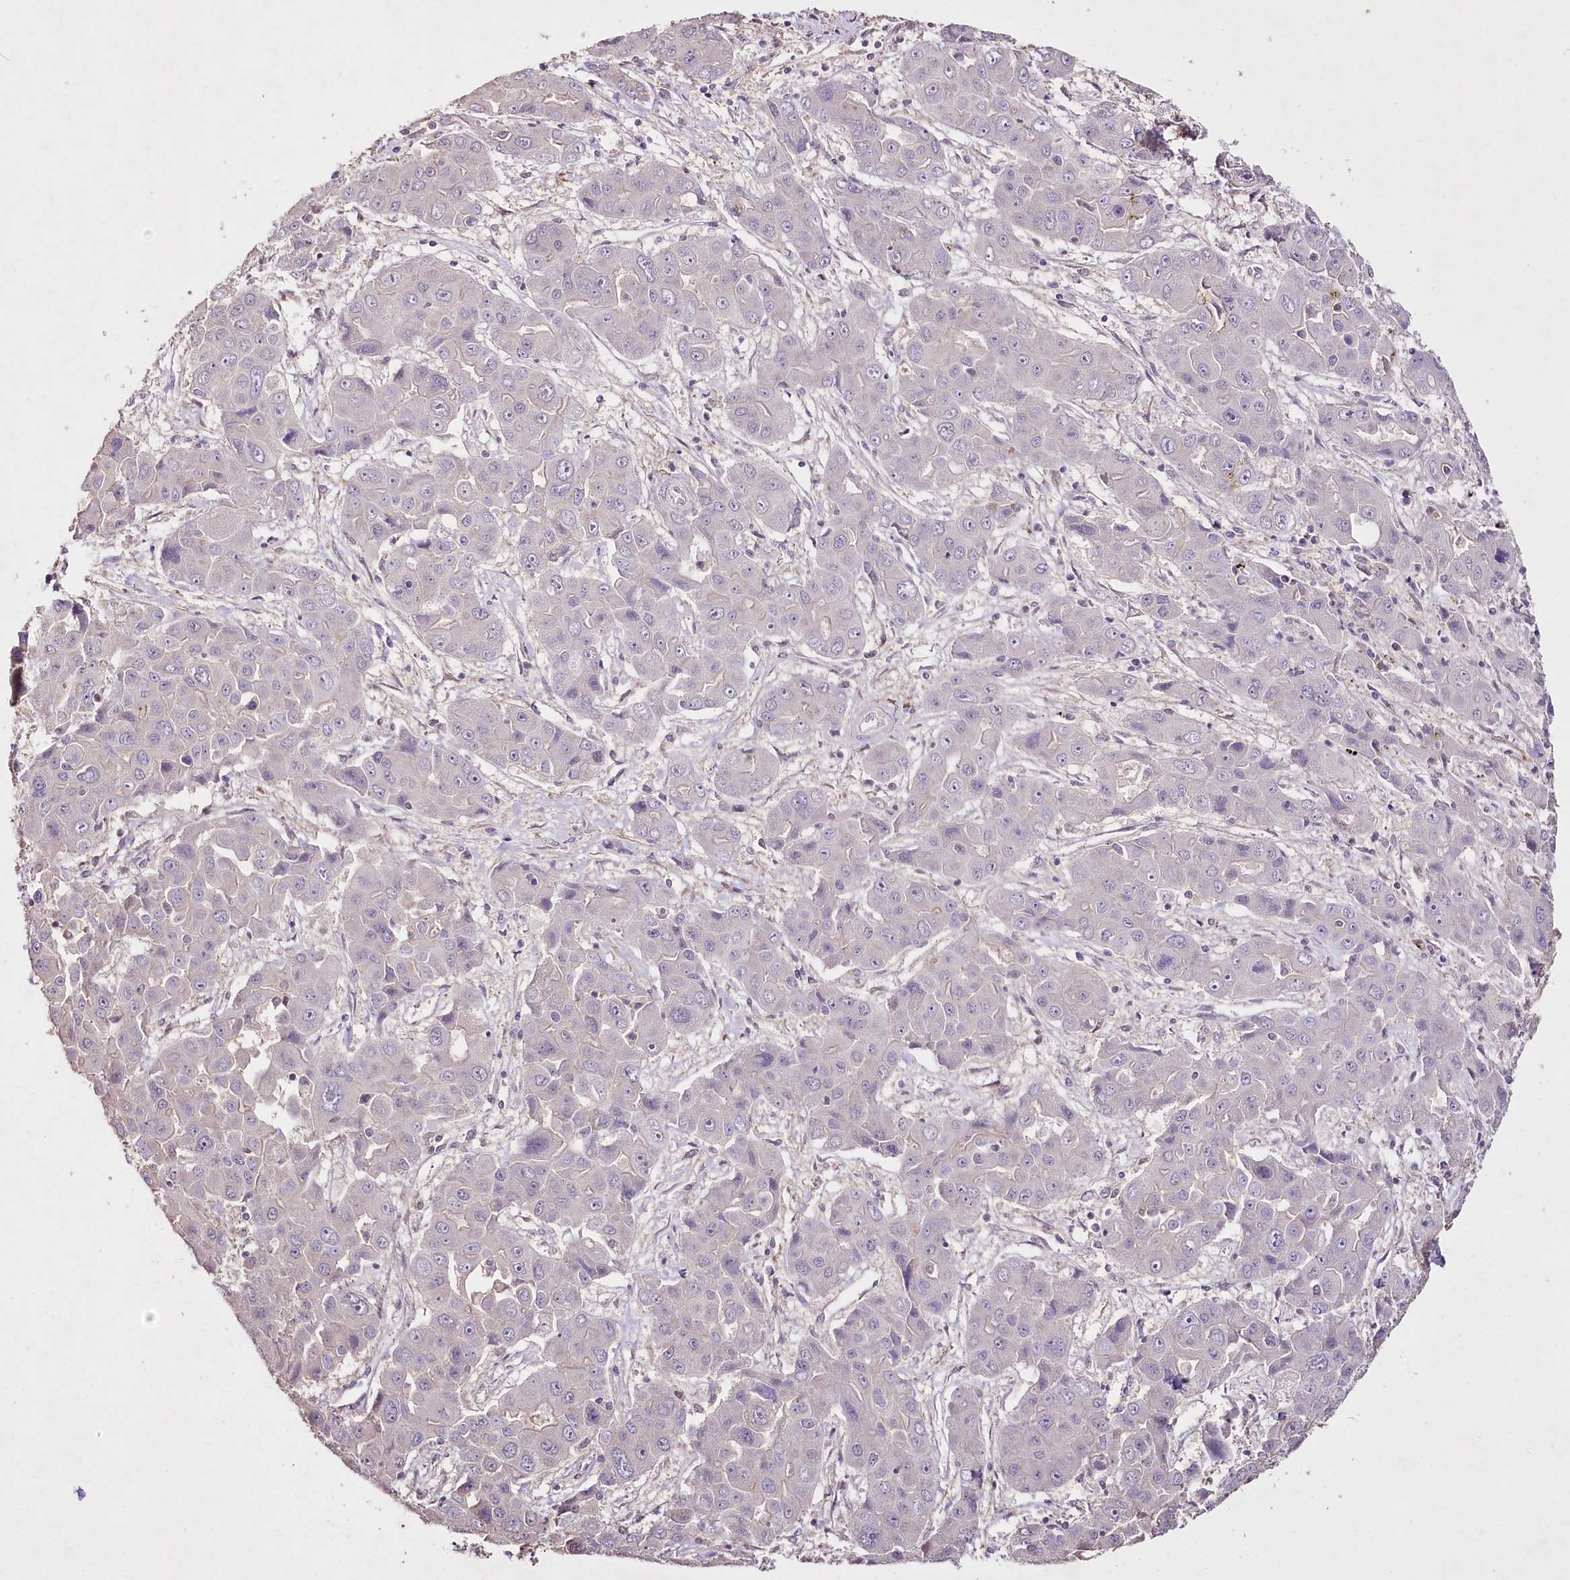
{"staining": {"intensity": "negative", "quantity": "none", "location": "none"}, "tissue": "liver cancer", "cell_type": "Tumor cells", "image_type": "cancer", "snomed": [{"axis": "morphology", "description": "Cholangiocarcinoma"}, {"axis": "topography", "description": "Liver"}], "caption": "This is a micrograph of IHC staining of liver cancer (cholangiocarcinoma), which shows no staining in tumor cells.", "gene": "ENPP1", "patient": {"sex": "male", "age": 67}}